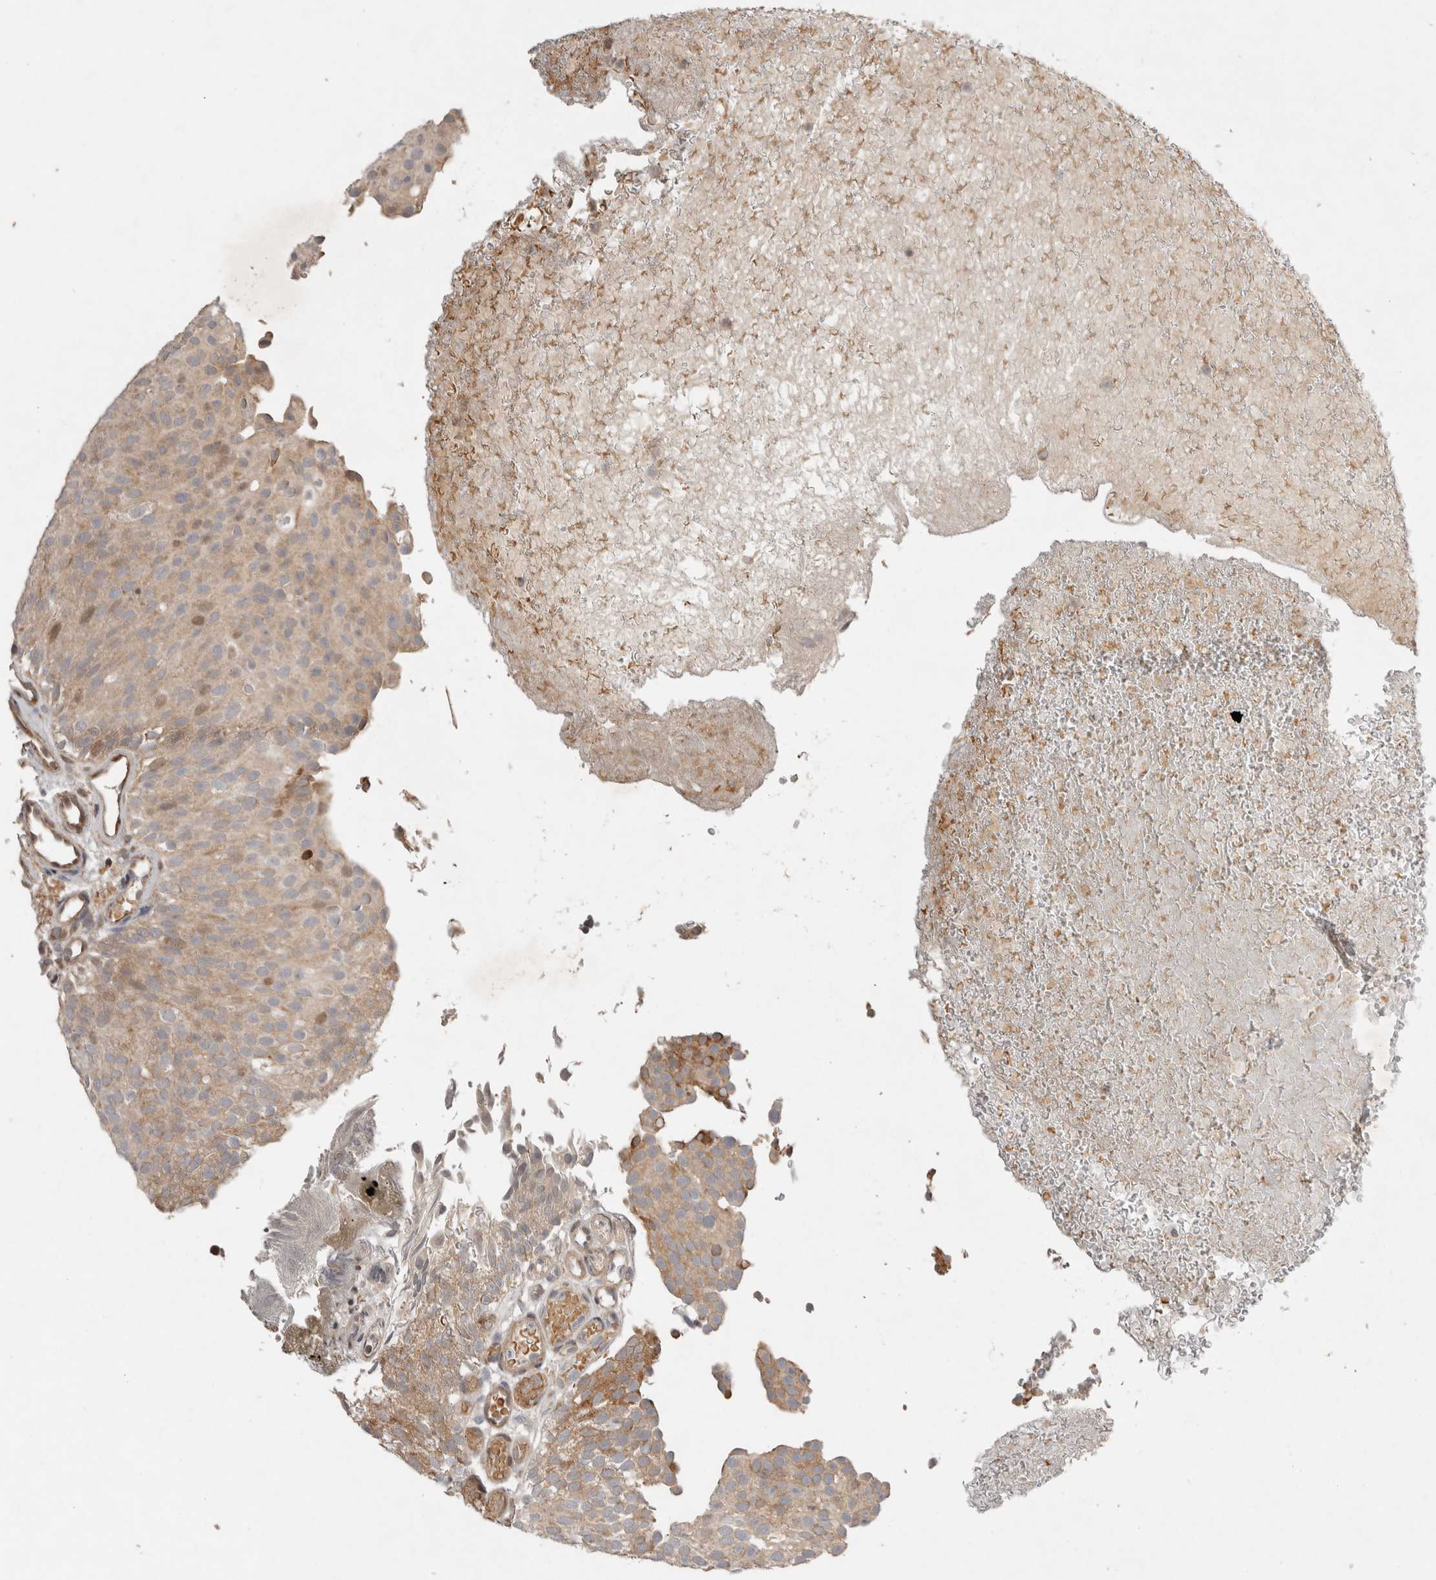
{"staining": {"intensity": "weak", "quantity": ">75%", "location": "cytoplasmic/membranous,nuclear"}, "tissue": "urothelial cancer", "cell_type": "Tumor cells", "image_type": "cancer", "snomed": [{"axis": "morphology", "description": "Urothelial carcinoma, Low grade"}, {"axis": "topography", "description": "Urinary bladder"}], "caption": "A photomicrograph of urothelial cancer stained for a protein exhibits weak cytoplasmic/membranous and nuclear brown staining in tumor cells.", "gene": "EIF2AK1", "patient": {"sex": "male", "age": 78}}